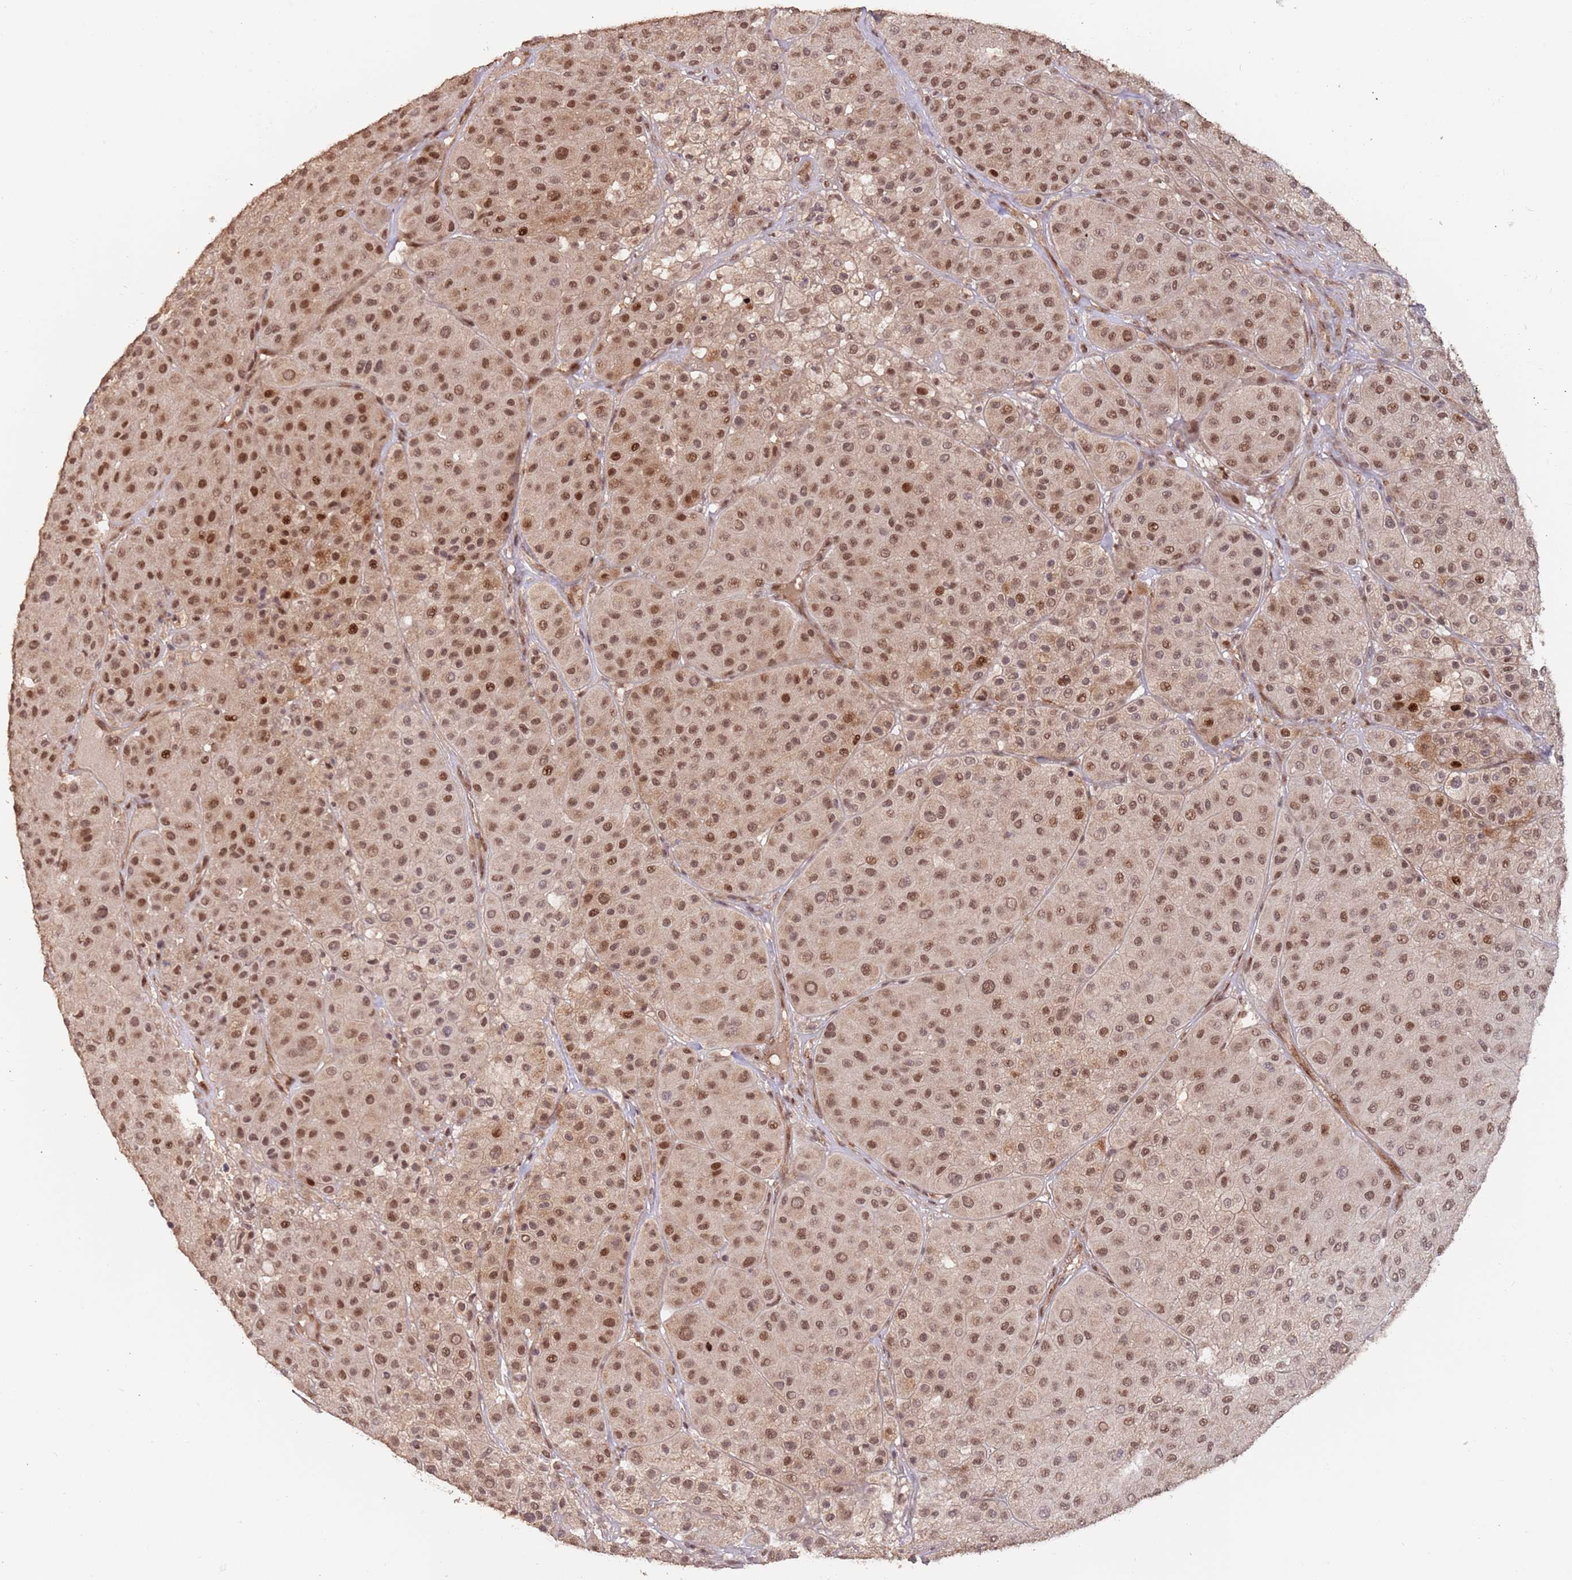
{"staining": {"intensity": "moderate", "quantity": ">75%", "location": "nuclear"}, "tissue": "melanoma", "cell_type": "Tumor cells", "image_type": "cancer", "snomed": [{"axis": "morphology", "description": "Malignant melanoma, Metastatic site"}, {"axis": "topography", "description": "Smooth muscle"}], "caption": "Malignant melanoma (metastatic site) stained for a protein (brown) demonstrates moderate nuclear positive positivity in about >75% of tumor cells.", "gene": "RFXANK", "patient": {"sex": "male", "age": 41}}